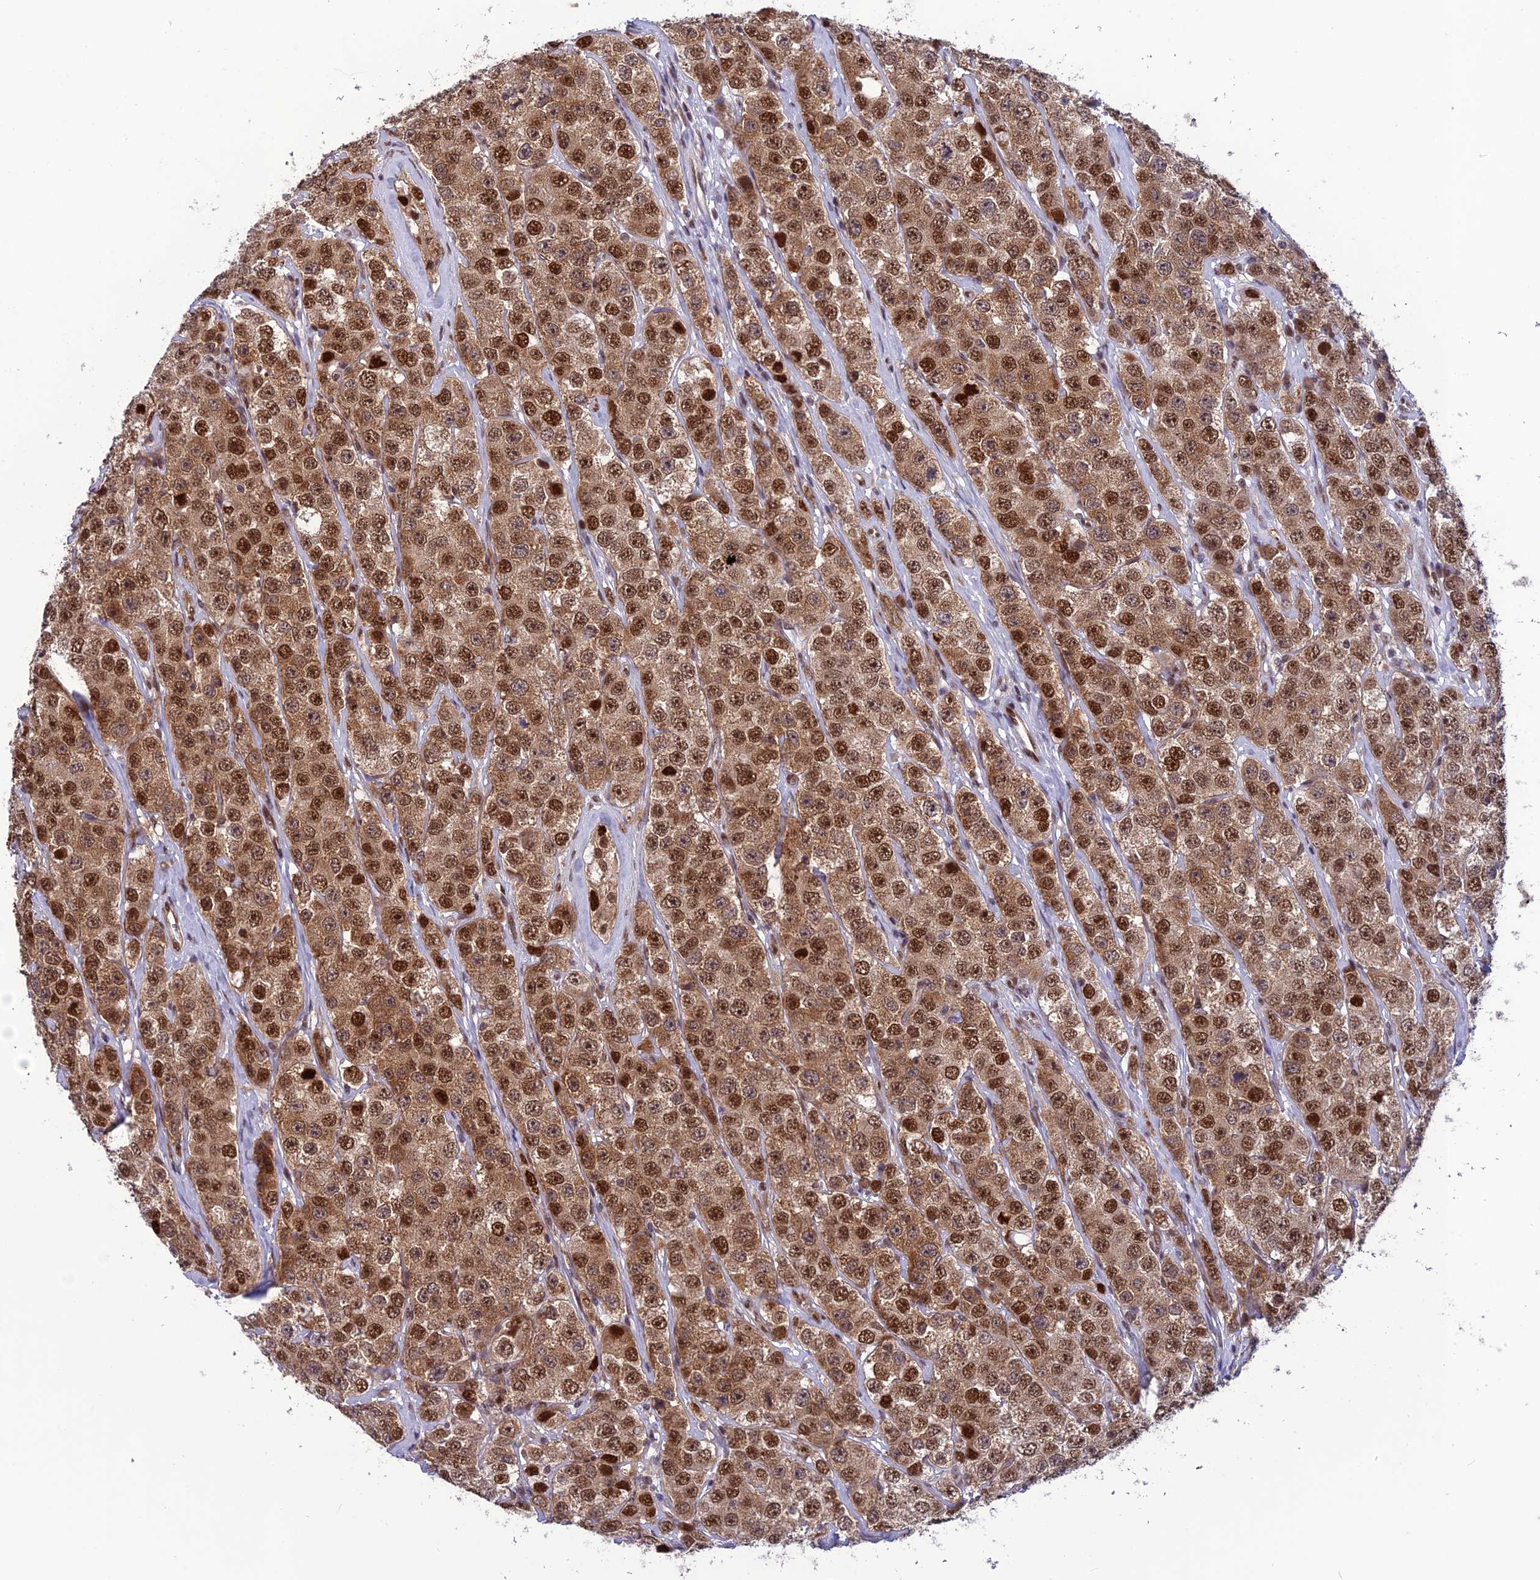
{"staining": {"intensity": "moderate", "quantity": ">75%", "location": "cytoplasmic/membranous,nuclear"}, "tissue": "testis cancer", "cell_type": "Tumor cells", "image_type": "cancer", "snomed": [{"axis": "morphology", "description": "Seminoma, NOS"}, {"axis": "topography", "description": "Testis"}], "caption": "Human testis seminoma stained with a brown dye displays moderate cytoplasmic/membranous and nuclear positive staining in approximately >75% of tumor cells.", "gene": "RTRAF", "patient": {"sex": "male", "age": 28}}